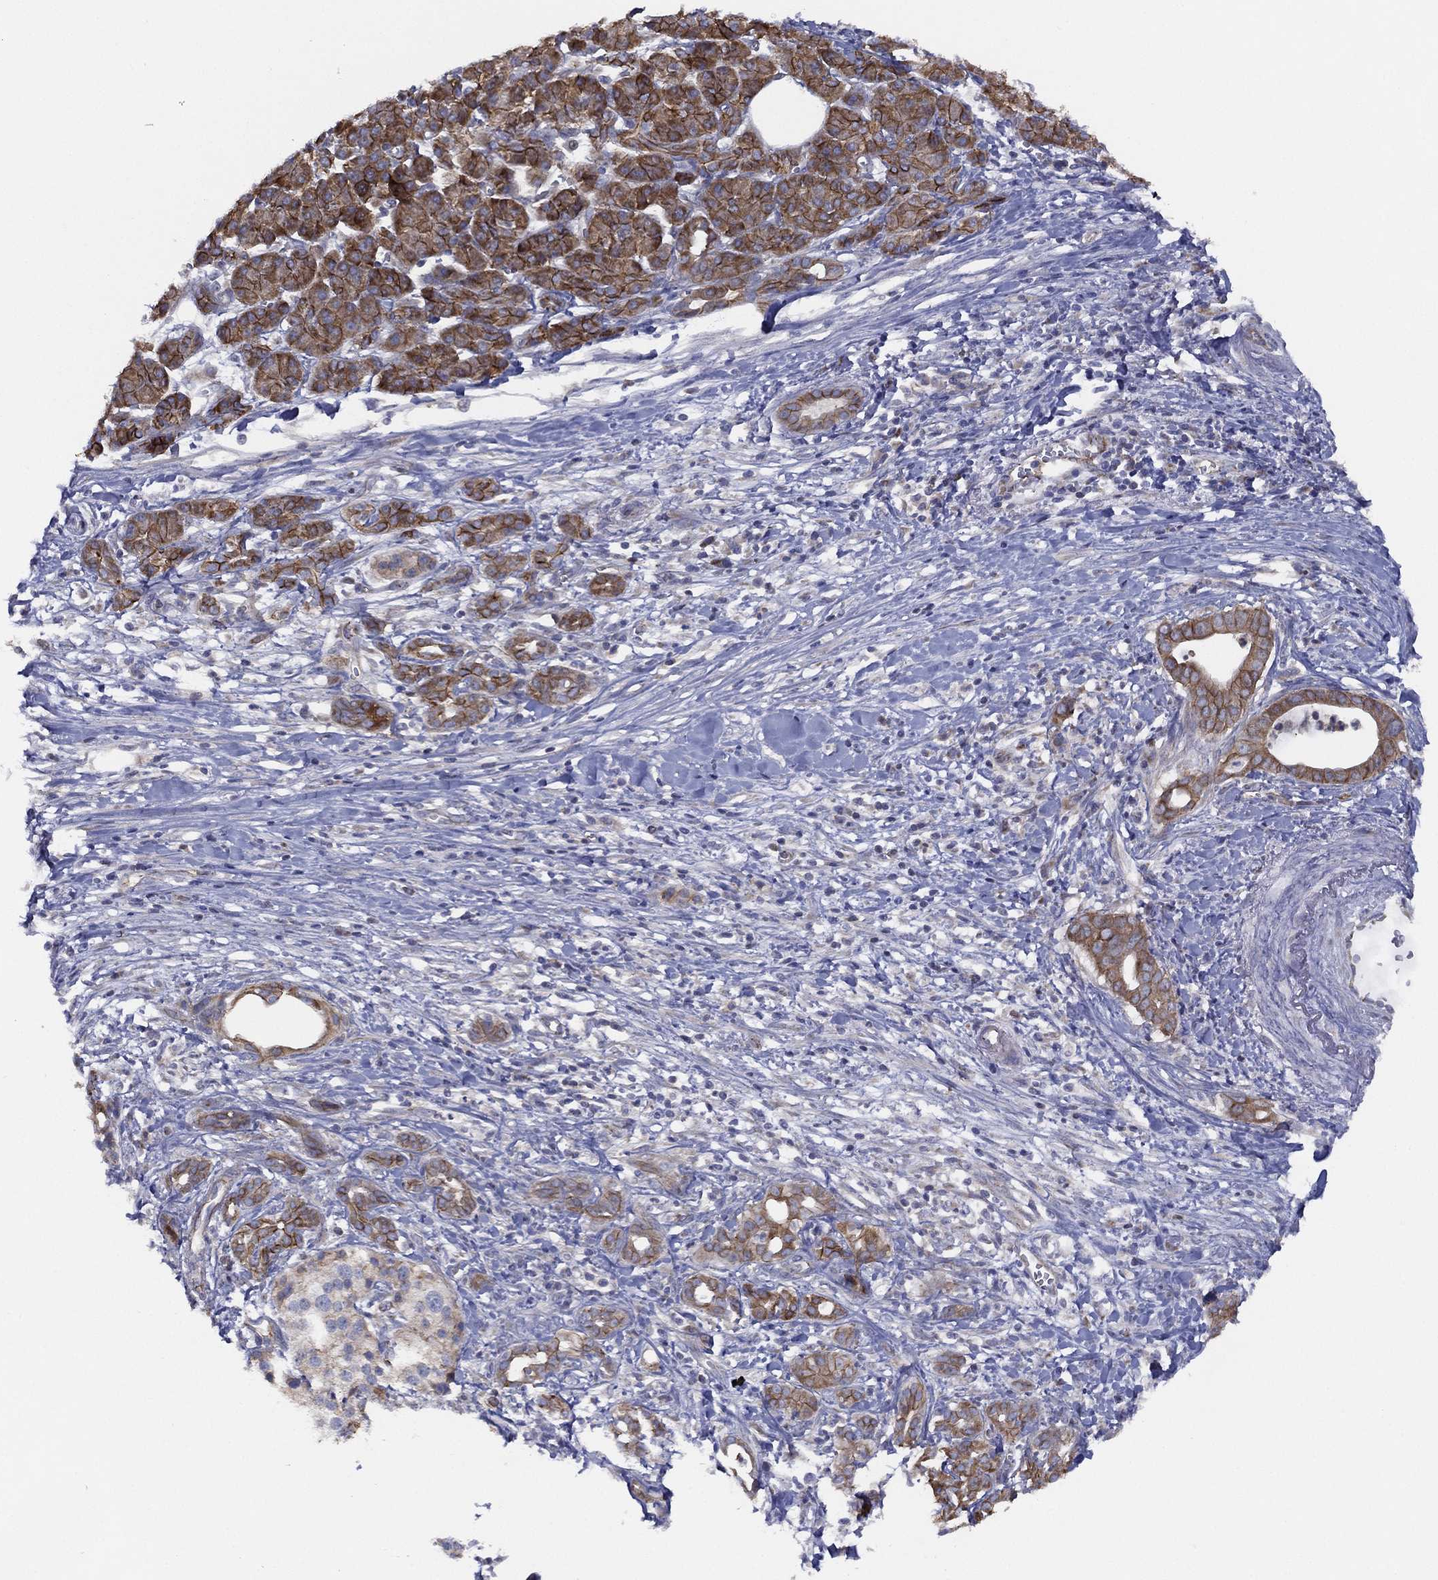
{"staining": {"intensity": "strong", "quantity": ">75%", "location": "cytoplasmic/membranous"}, "tissue": "pancreatic cancer", "cell_type": "Tumor cells", "image_type": "cancer", "snomed": [{"axis": "morphology", "description": "Adenocarcinoma, NOS"}, {"axis": "topography", "description": "Pancreas"}], "caption": "Immunohistochemistry (IHC) micrograph of neoplastic tissue: human adenocarcinoma (pancreatic) stained using immunohistochemistry (IHC) demonstrates high levels of strong protein expression localized specifically in the cytoplasmic/membranous of tumor cells, appearing as a cytoplasmic/membranous brown color.", "gene": "ZNF223", "patient": {"sex": "male", "age": 61}}